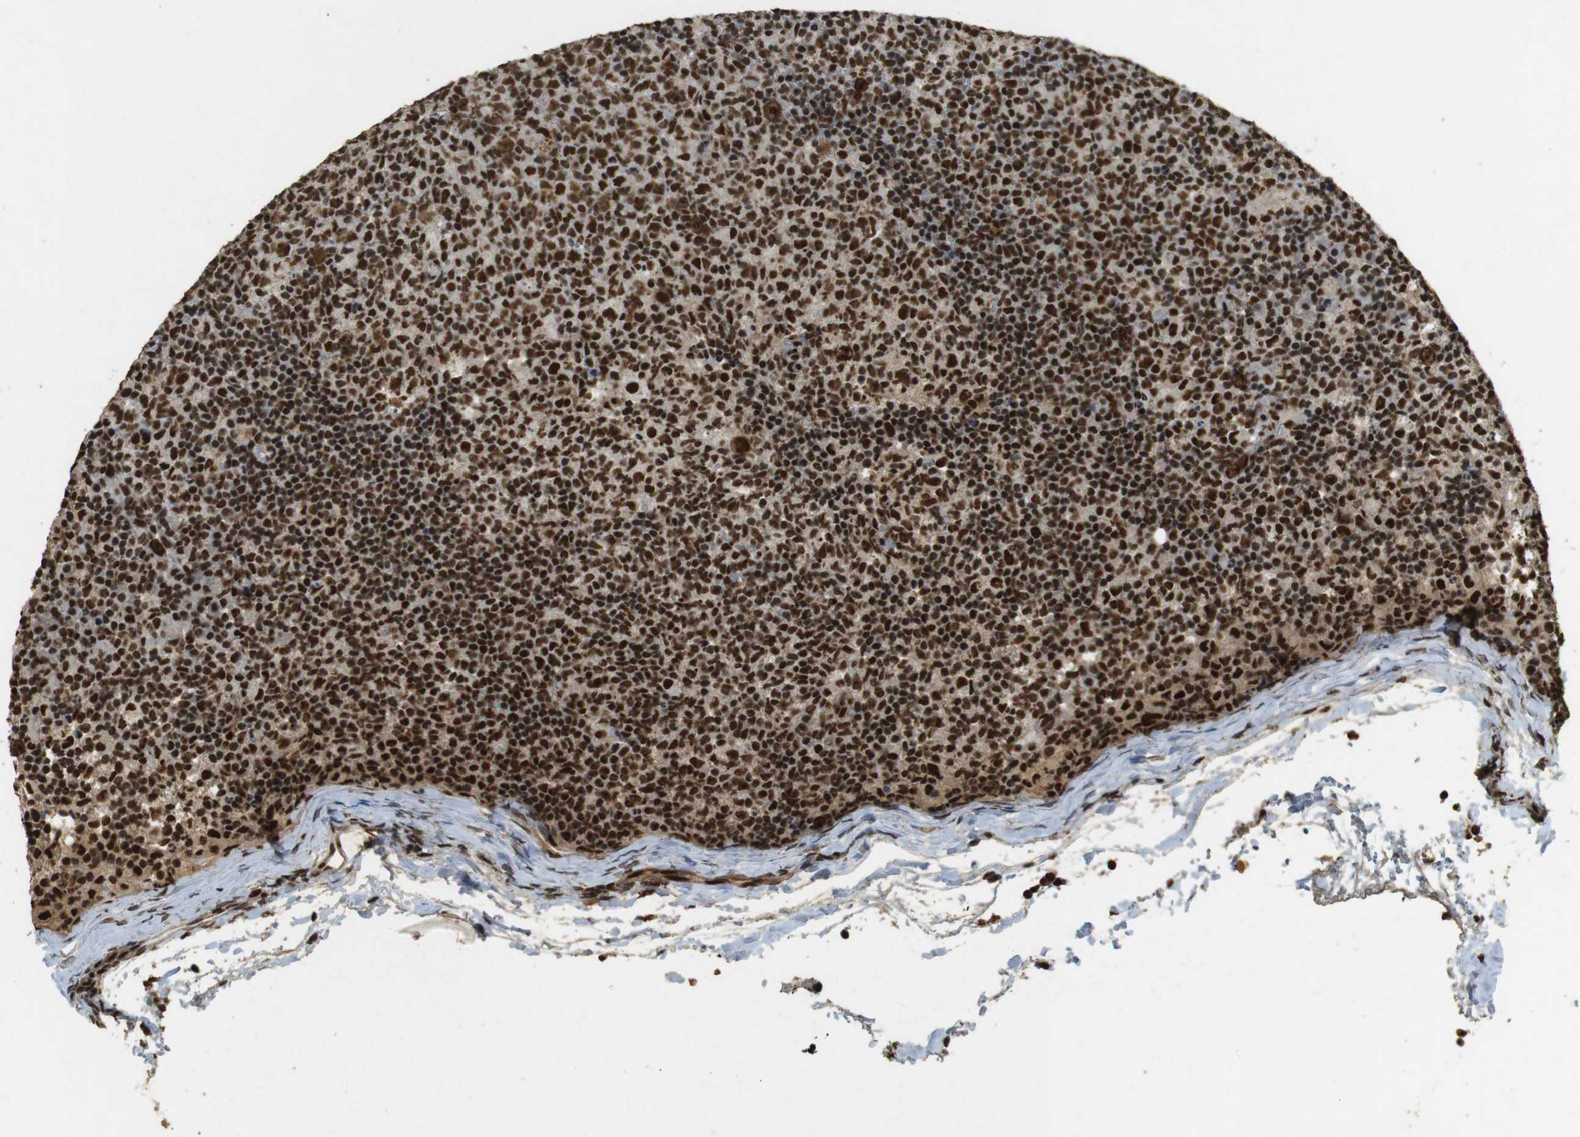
{"staining": {"intensity": "strong", "quantity": ">75%", "location": "nuclear"}, "tissue": "lymph node", "cell_type": "Germinal center cells", "image_type": "normal", "snomed": [{"axis": "morphology", "description": "Normal tissue, NOS"}, {"axis": "morphology", "description": "Inflammation, NOS"}, {"axis": "topography", "description": "Lymph node"}], "caption": "Immunohistochemistry (DAB) staining of normal human lymph node reveals strong nuclear protein positivity in approximately >75% of germinal center cells.", "gene": "GATA4", "patient": {"sex": "male", "age": 55}}